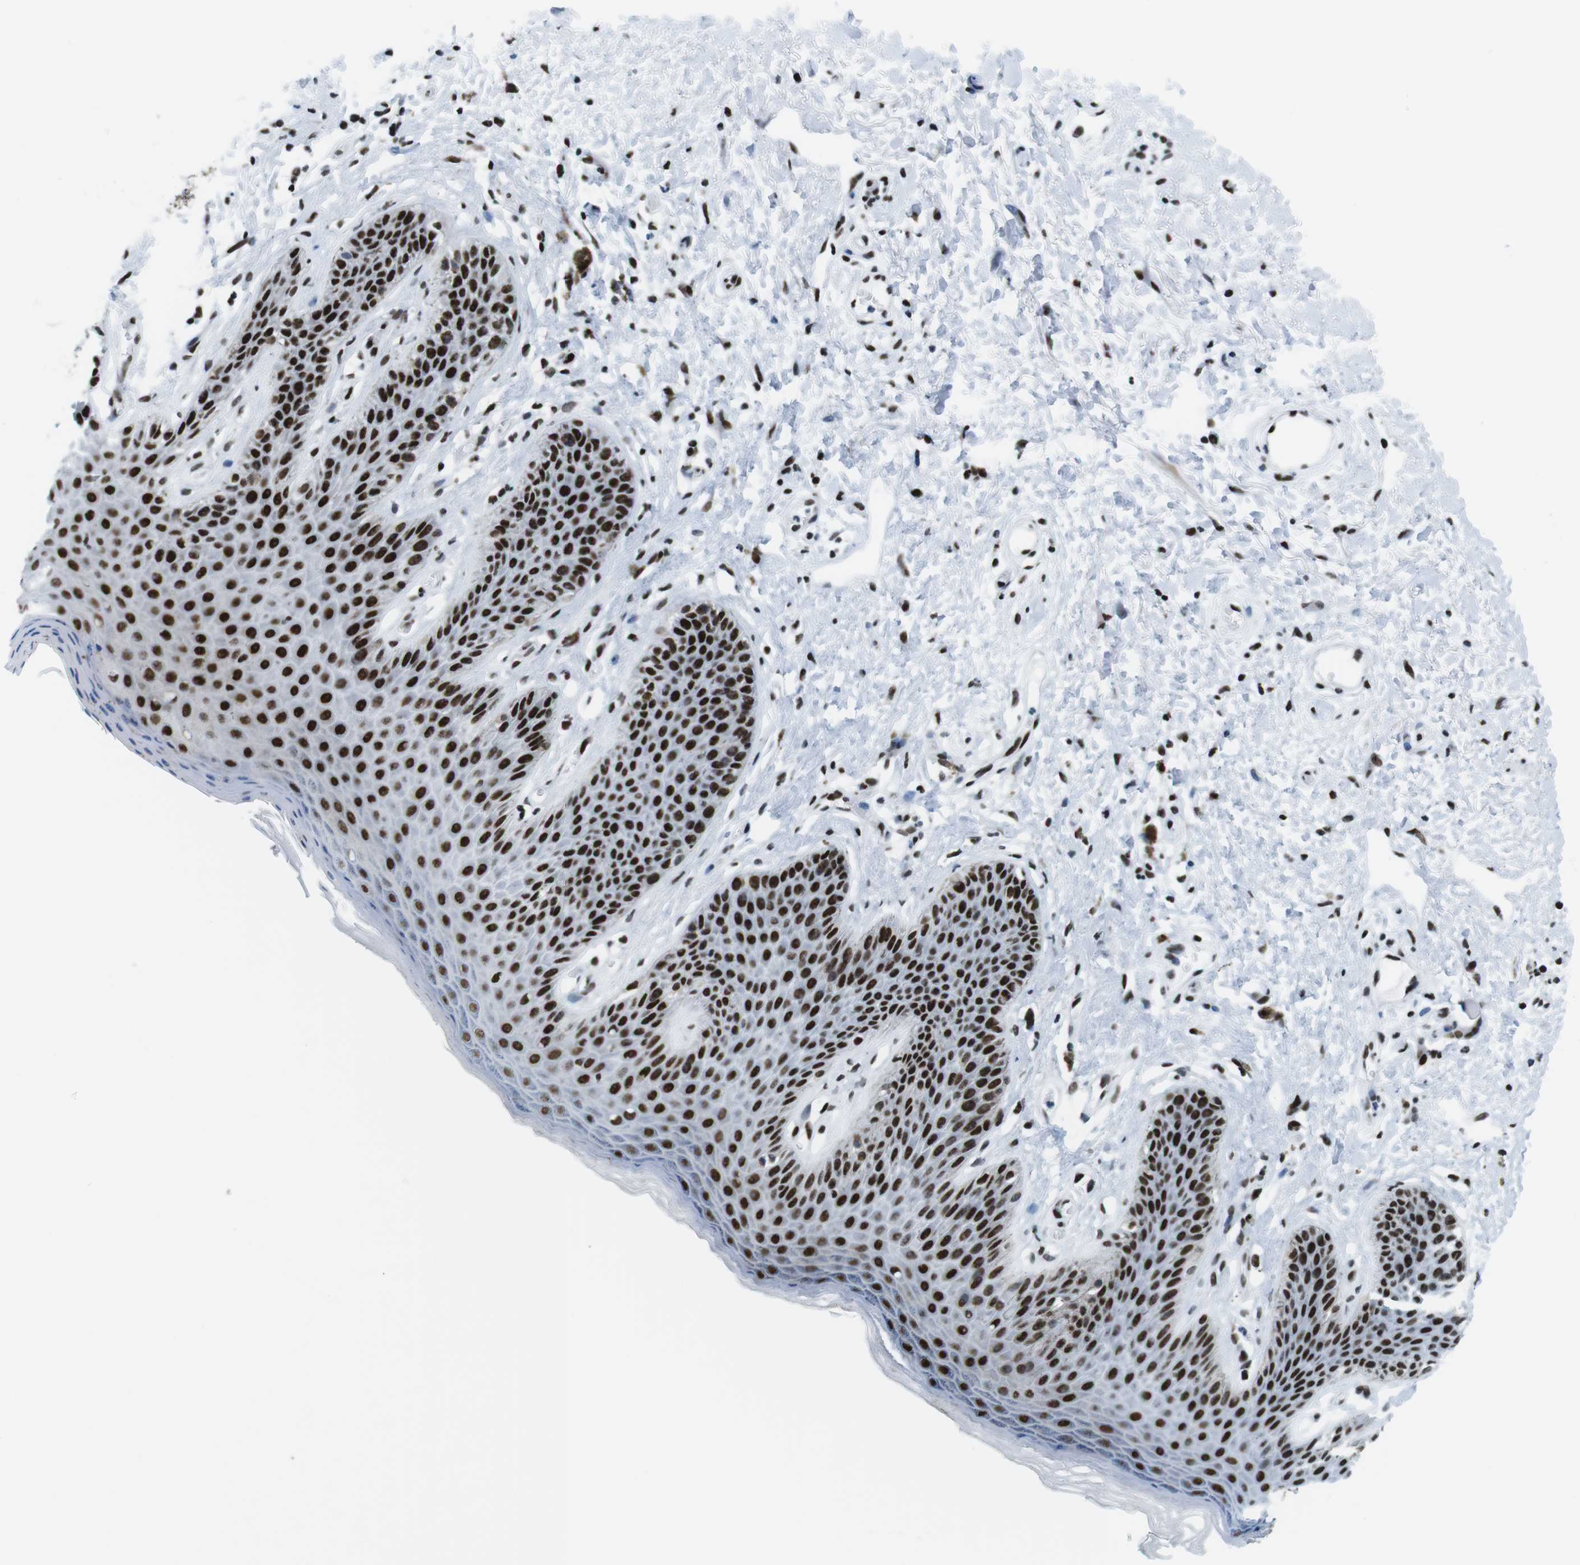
{"staining": {"intensity": "strong", "quantity": ">75%", "location": "nuclear"}, "tissue": "skin", "cell_type": "Epidermal cells", "image_type": "normal", "snomed": [{"axis": "morphology", "description": "Normal tissue, NOS"}, {"axis": "topography", "description": "Anal"}], "caption": "IHC (DAB) staining of unremarkable skin demonstrates strong nuclear protein staining in about >75% of epidermal cells.", "gene": "CITED2", "patient": {"sex": "female", "age": 46}}